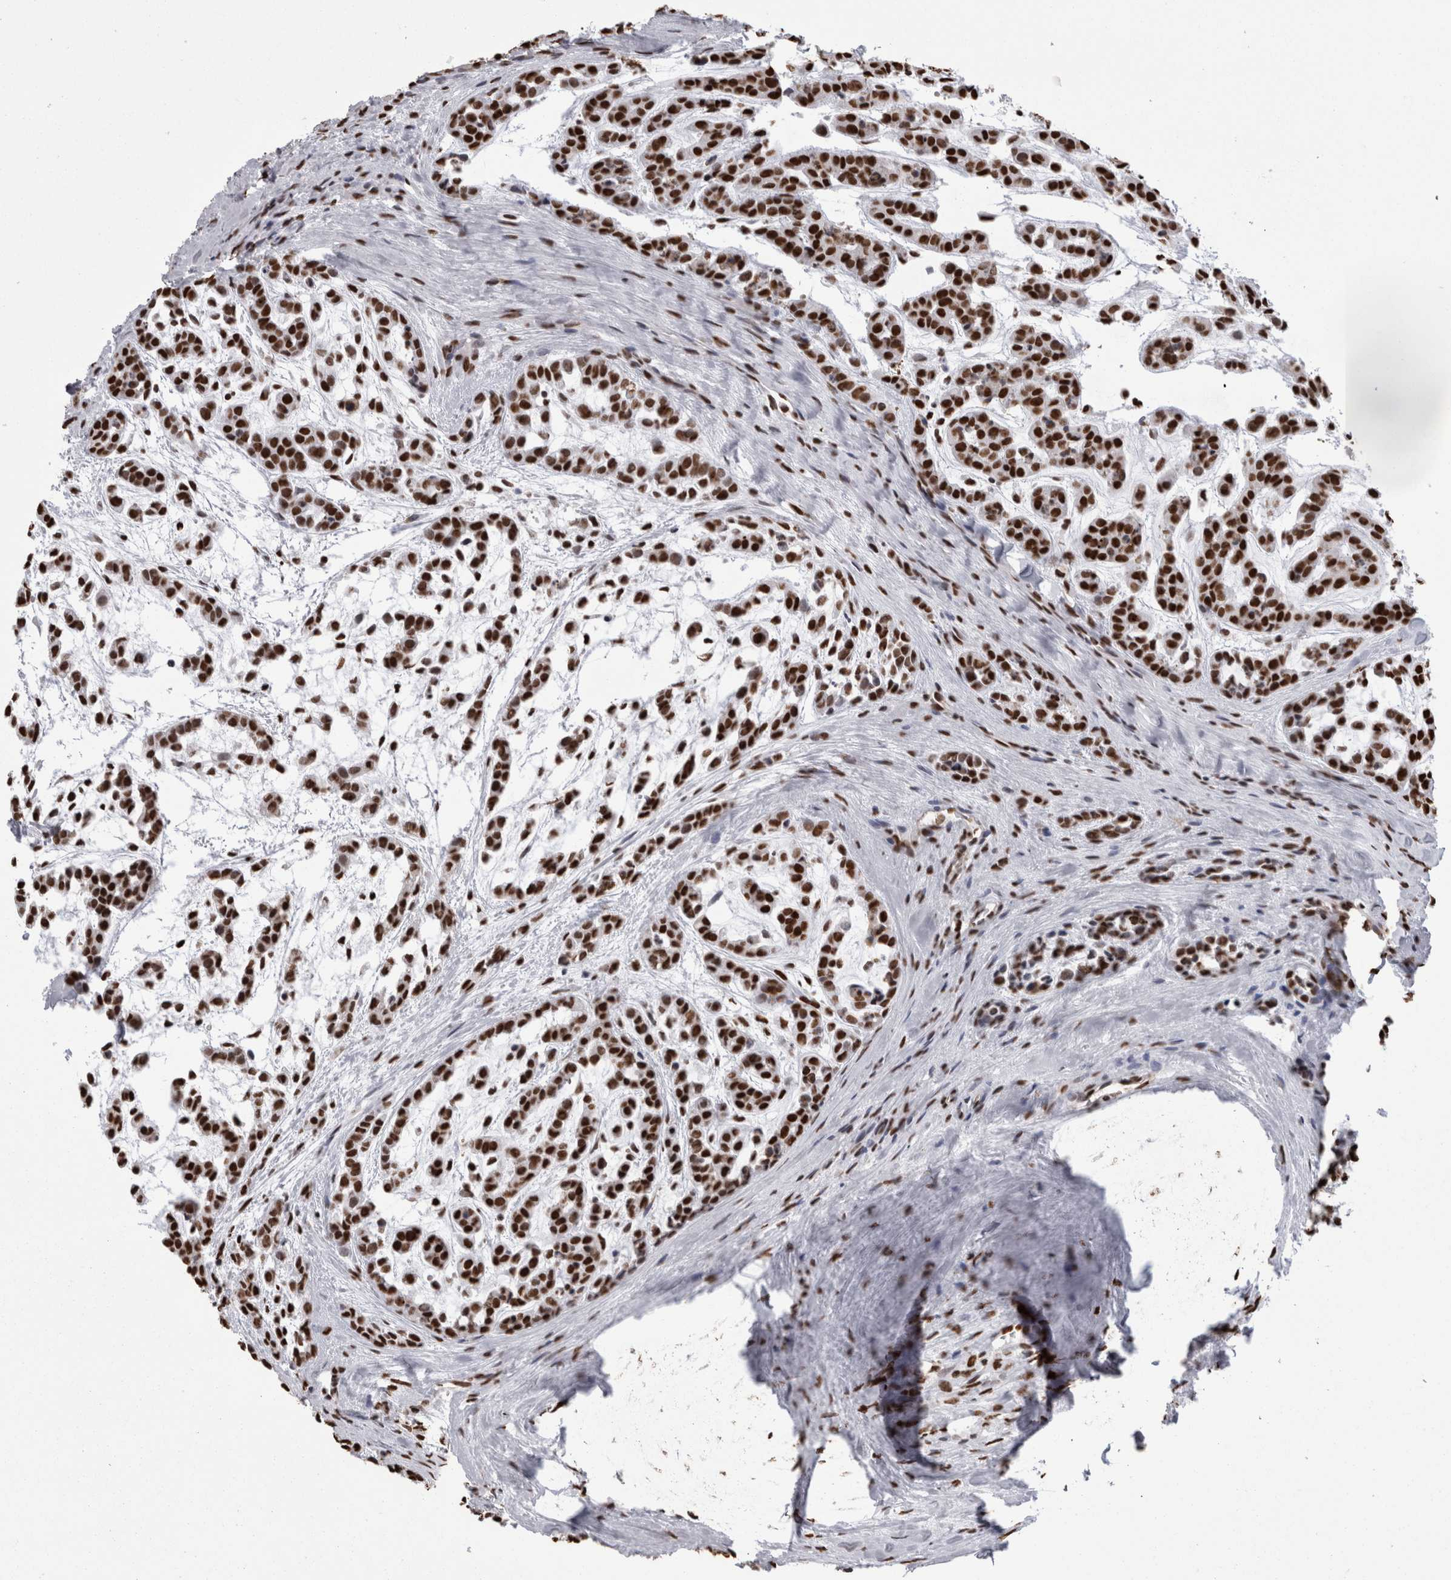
{"staining": {"intensity": "strong", "quantity": ">75%", "location": "nuclear"}, "tissue": "head and neck cancer", "cell_type": "Tumor cells", "image_type": "cancer", "snomed": [{"axis": "morphology", "description": "Adenocarcinoma, NOS"}, {"axis": "morphology", "description": "Adenoma, NOS"}, {"axis": "topography", "description": "Head-Neck"}], "caption": "DAB immunohistochemical staining of human head and neck adenocarcinoma displays strong nuclear protein expression in approximately >75% of tumor cells.", "gene": "HNRNPM", "patient": {"sex": "female", "age": 55}}